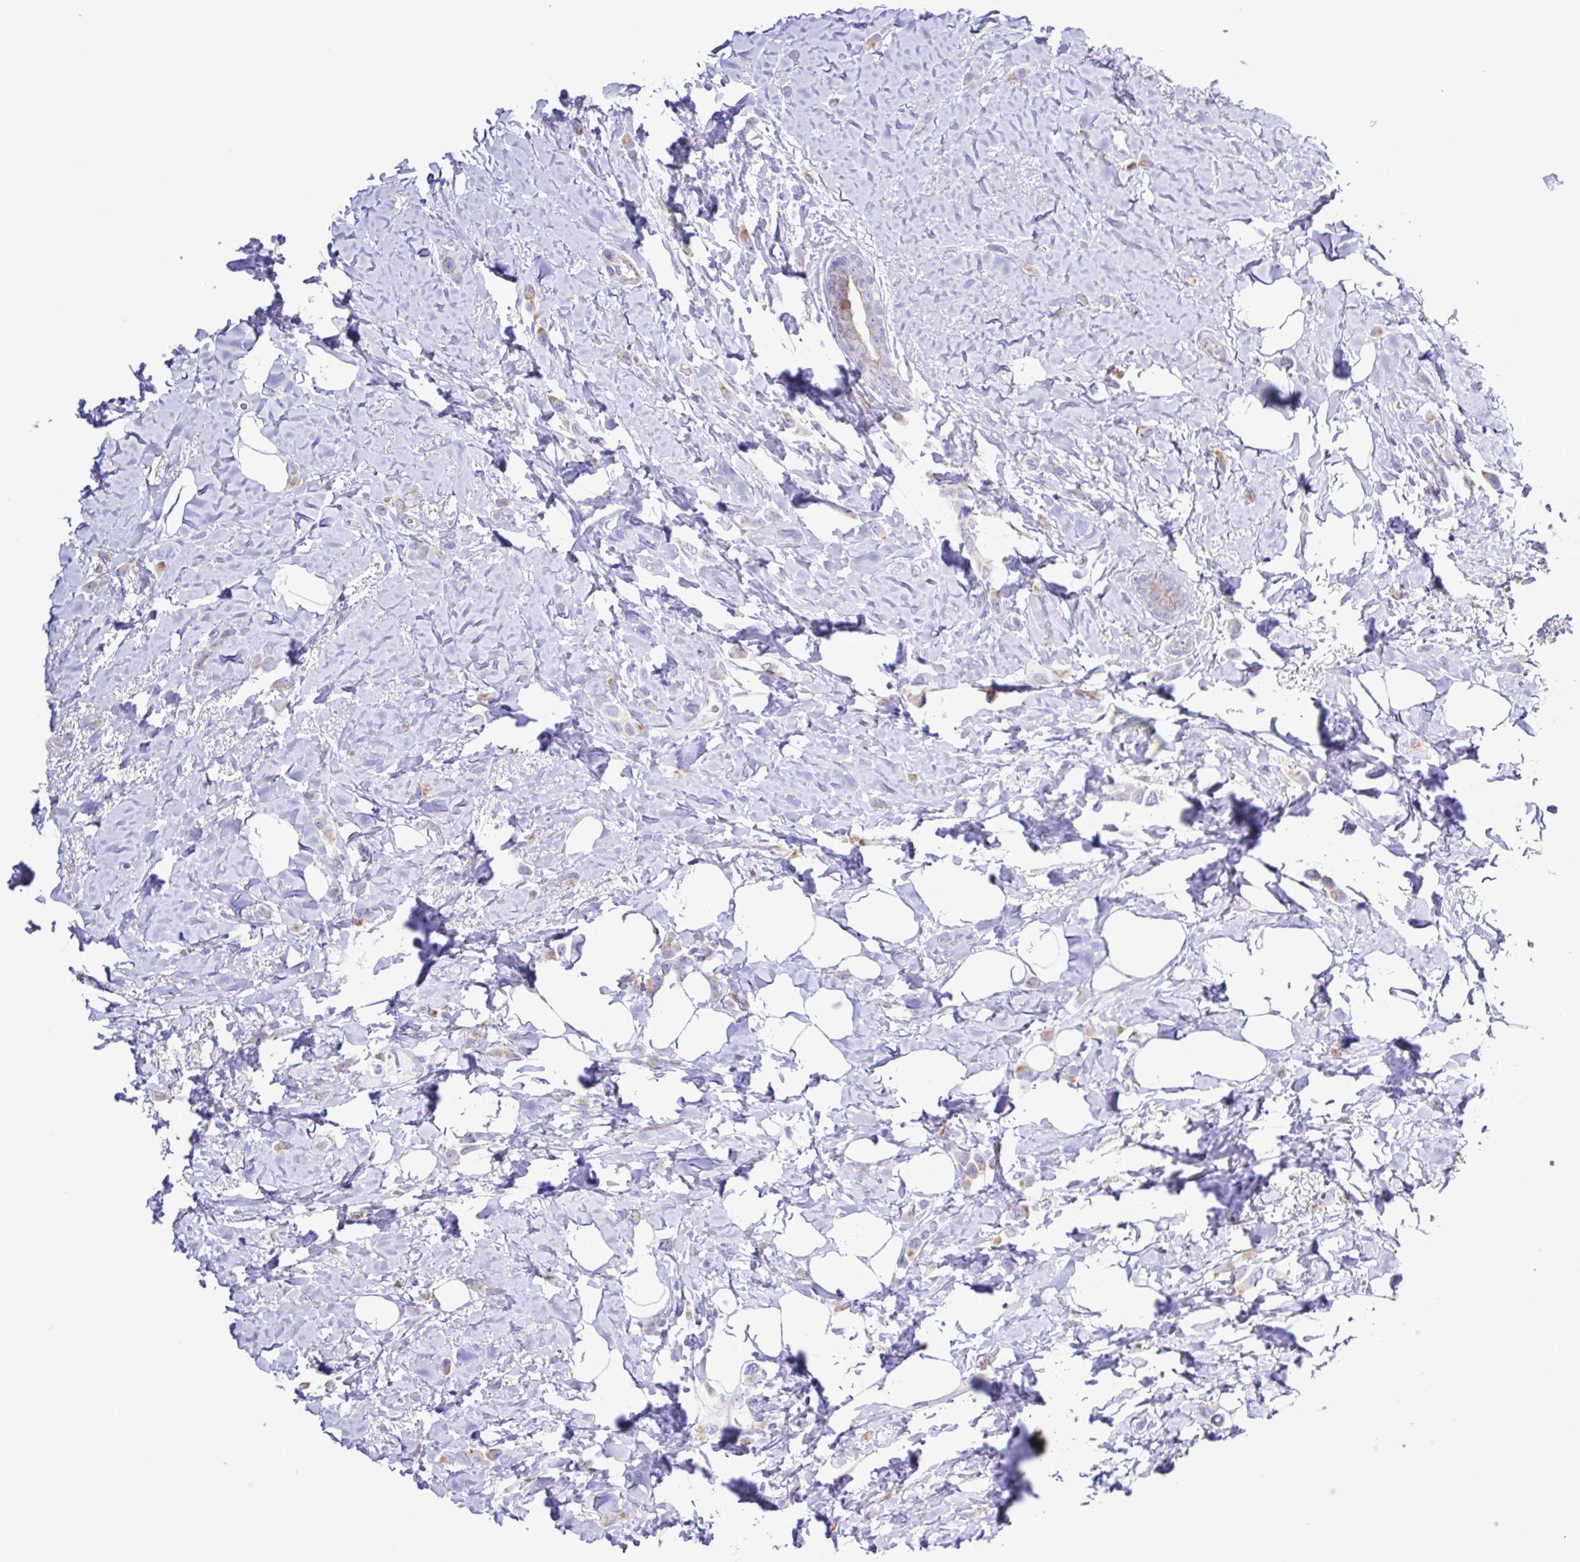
{"staining": {"intensity": "negative", "quantity": "none", "location": "none"}, "tissue": "breast cancer", "cell_type": "Tumor cells", "image_type": "cancer", "snomed": [{"axis": "morphology", "description": "Lobular carcinoma"}, {"axis": "topography", "description": "Breast"}], "caption": "A histopathology image of breast cancer (lobular carcinoma) stained for a protein displays no brown staining in tumor cells.", "gene": "CYP11A1", "patient": {"sex": "female", "age": 66}}